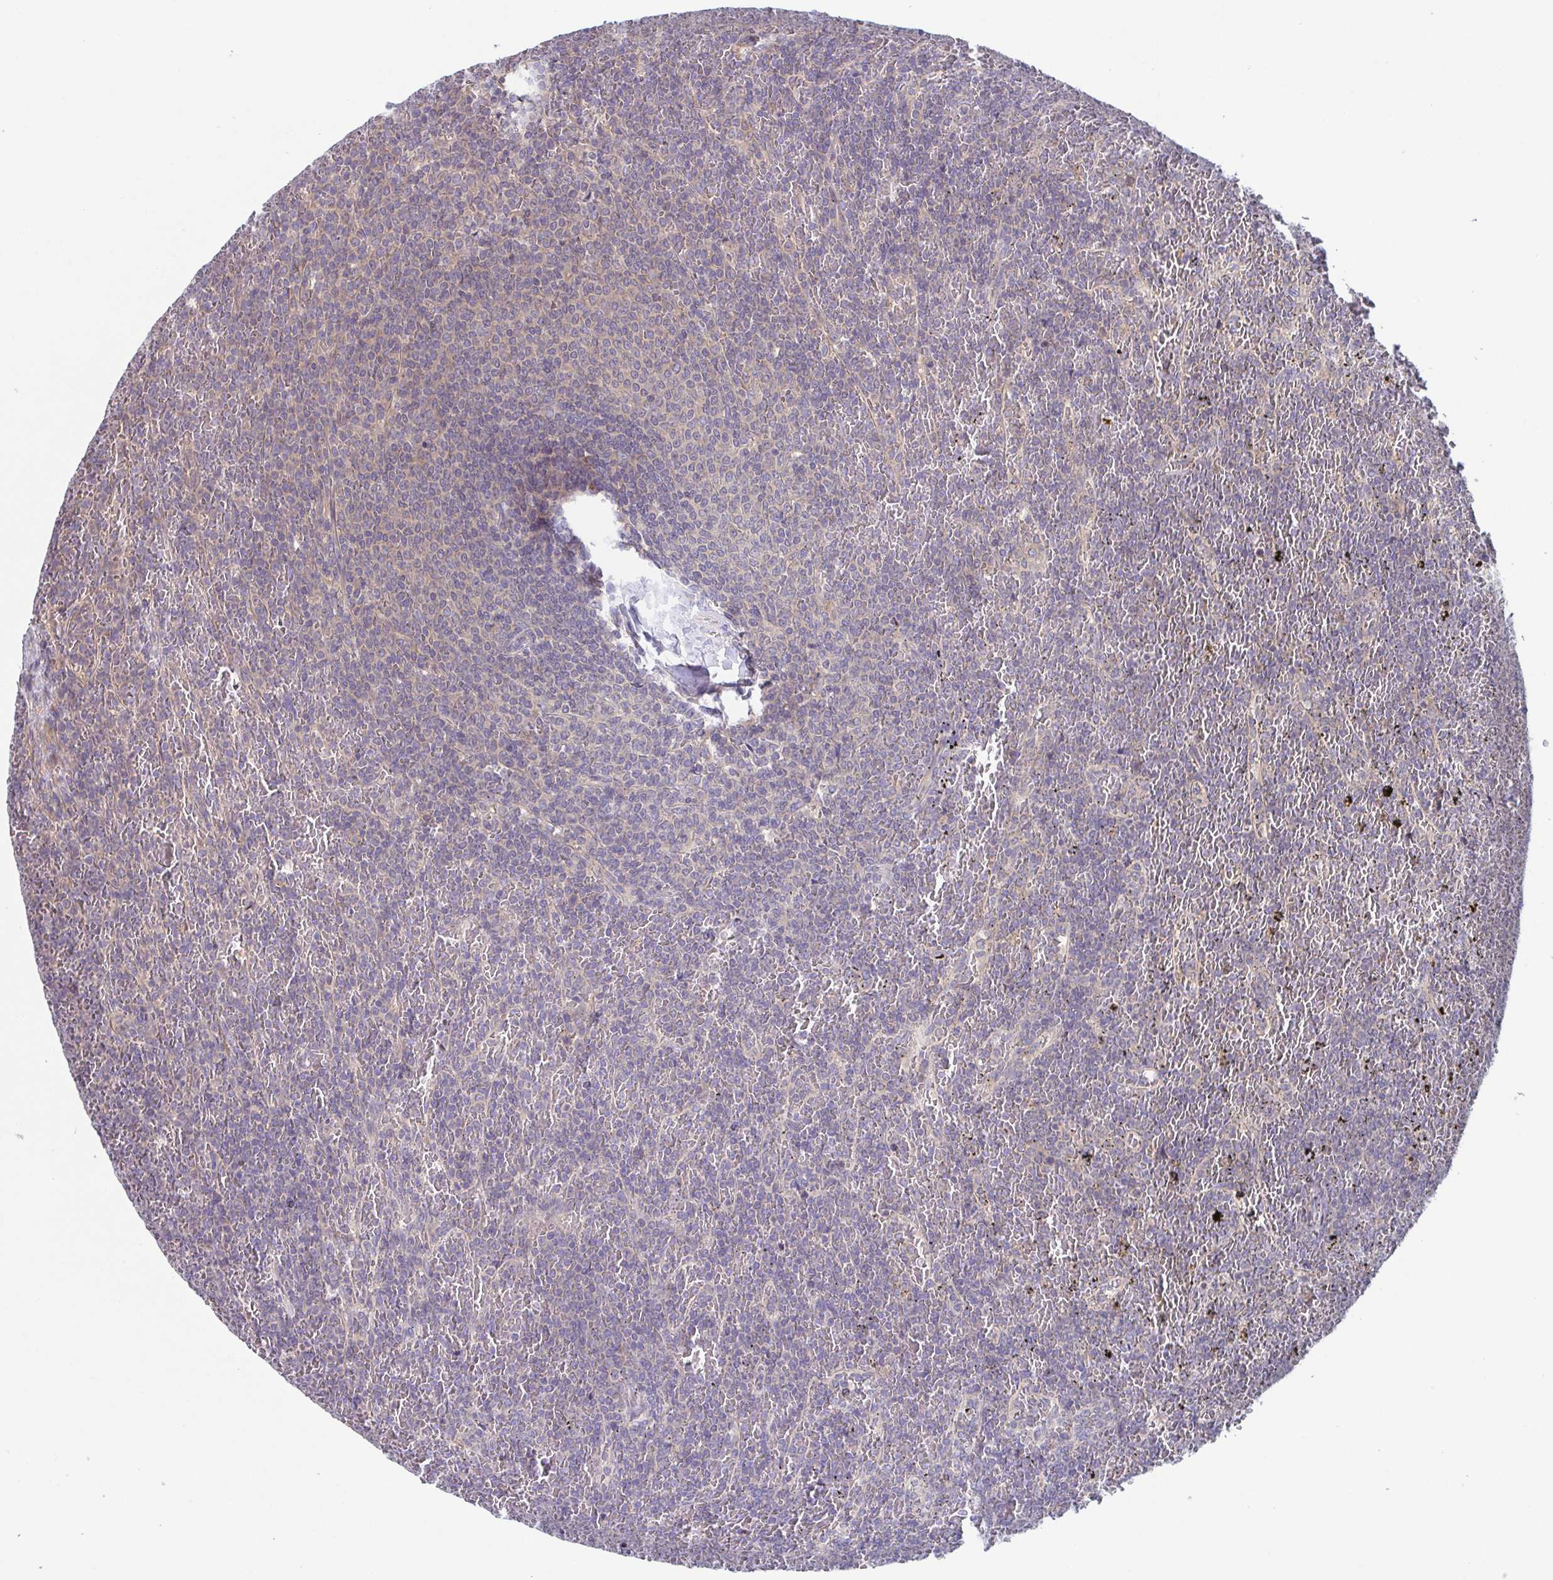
{"staining": {"intensity": "negative", "quantity": "none", "location": "none"}, "tissue": "lymphoma", "cell_type": "Tumor cells", "image_type": "cancer", "snomed": [{"axis": "morphology", "description": "Malignant lymphoma, non-Hodgkin's type, Low grade"}, {"axis": "topography", "description": "Spleen"}], "caption": "Tumor cells show no significant staining in lymphoma. (DAB IHC visualized using brightfield microscopy, high magnification).", "gene": "COPB1", "patient": {"sex": "female", "age": 77}}